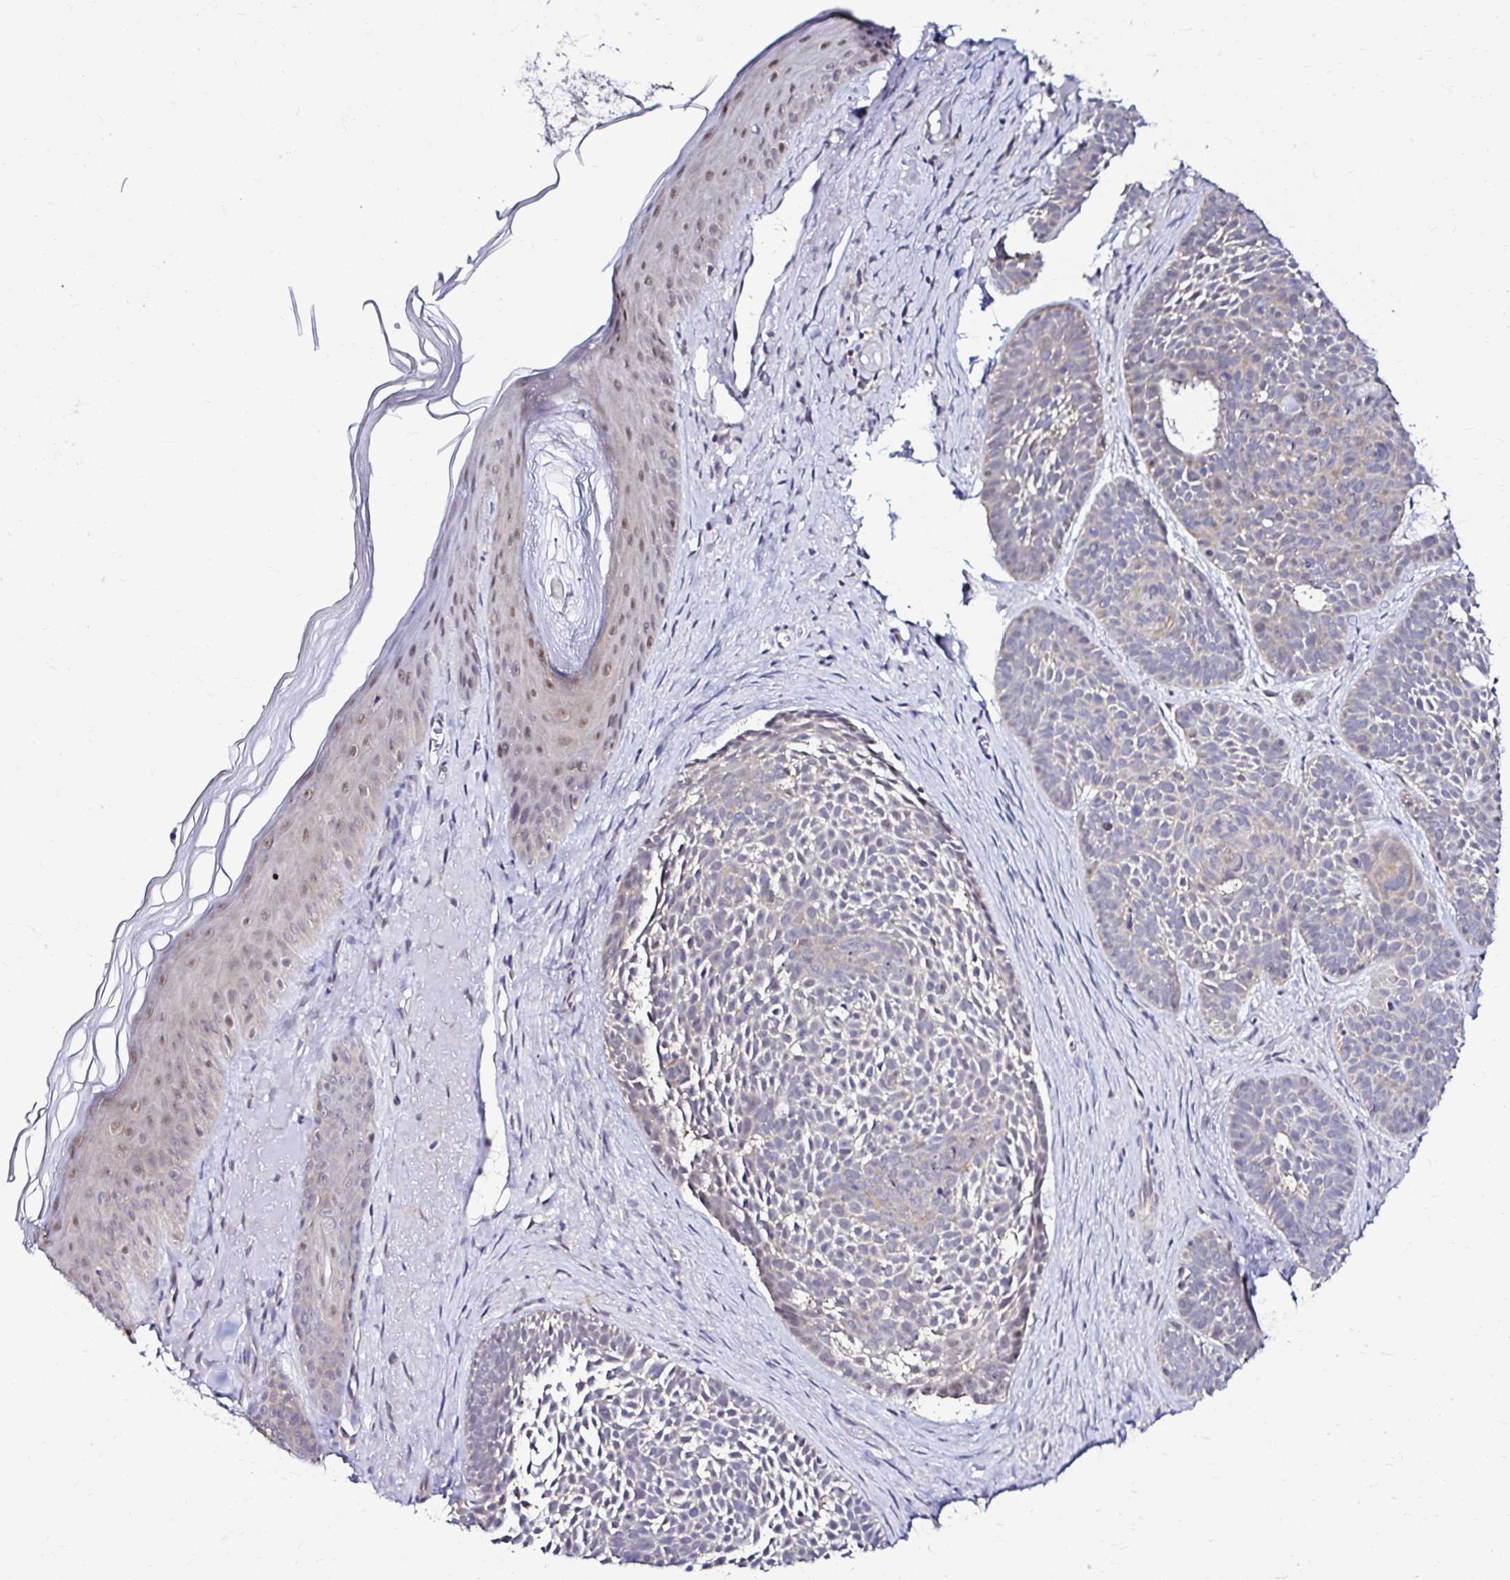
{"staining": {"intensity": "negative", "quantity": "none", "location": "none"}, "tissue": "skin cancer", "cell_type": "Tumor cells", "image_type": "cancer", "snomed": [{"axis": "morphology", "description": "Basal cell carcinoma"}, {"axis": "topography", "description": "Skin"}], "caption": "High magnification brightfield microscopy of basal cell carcinoma (skin) stained with DAB (brown) and counterstained with hematoxylin (blue): tumor cells show no significant positivity.", "gene": "PSMD3", "patient": {"sex": "male", "age": 81}}